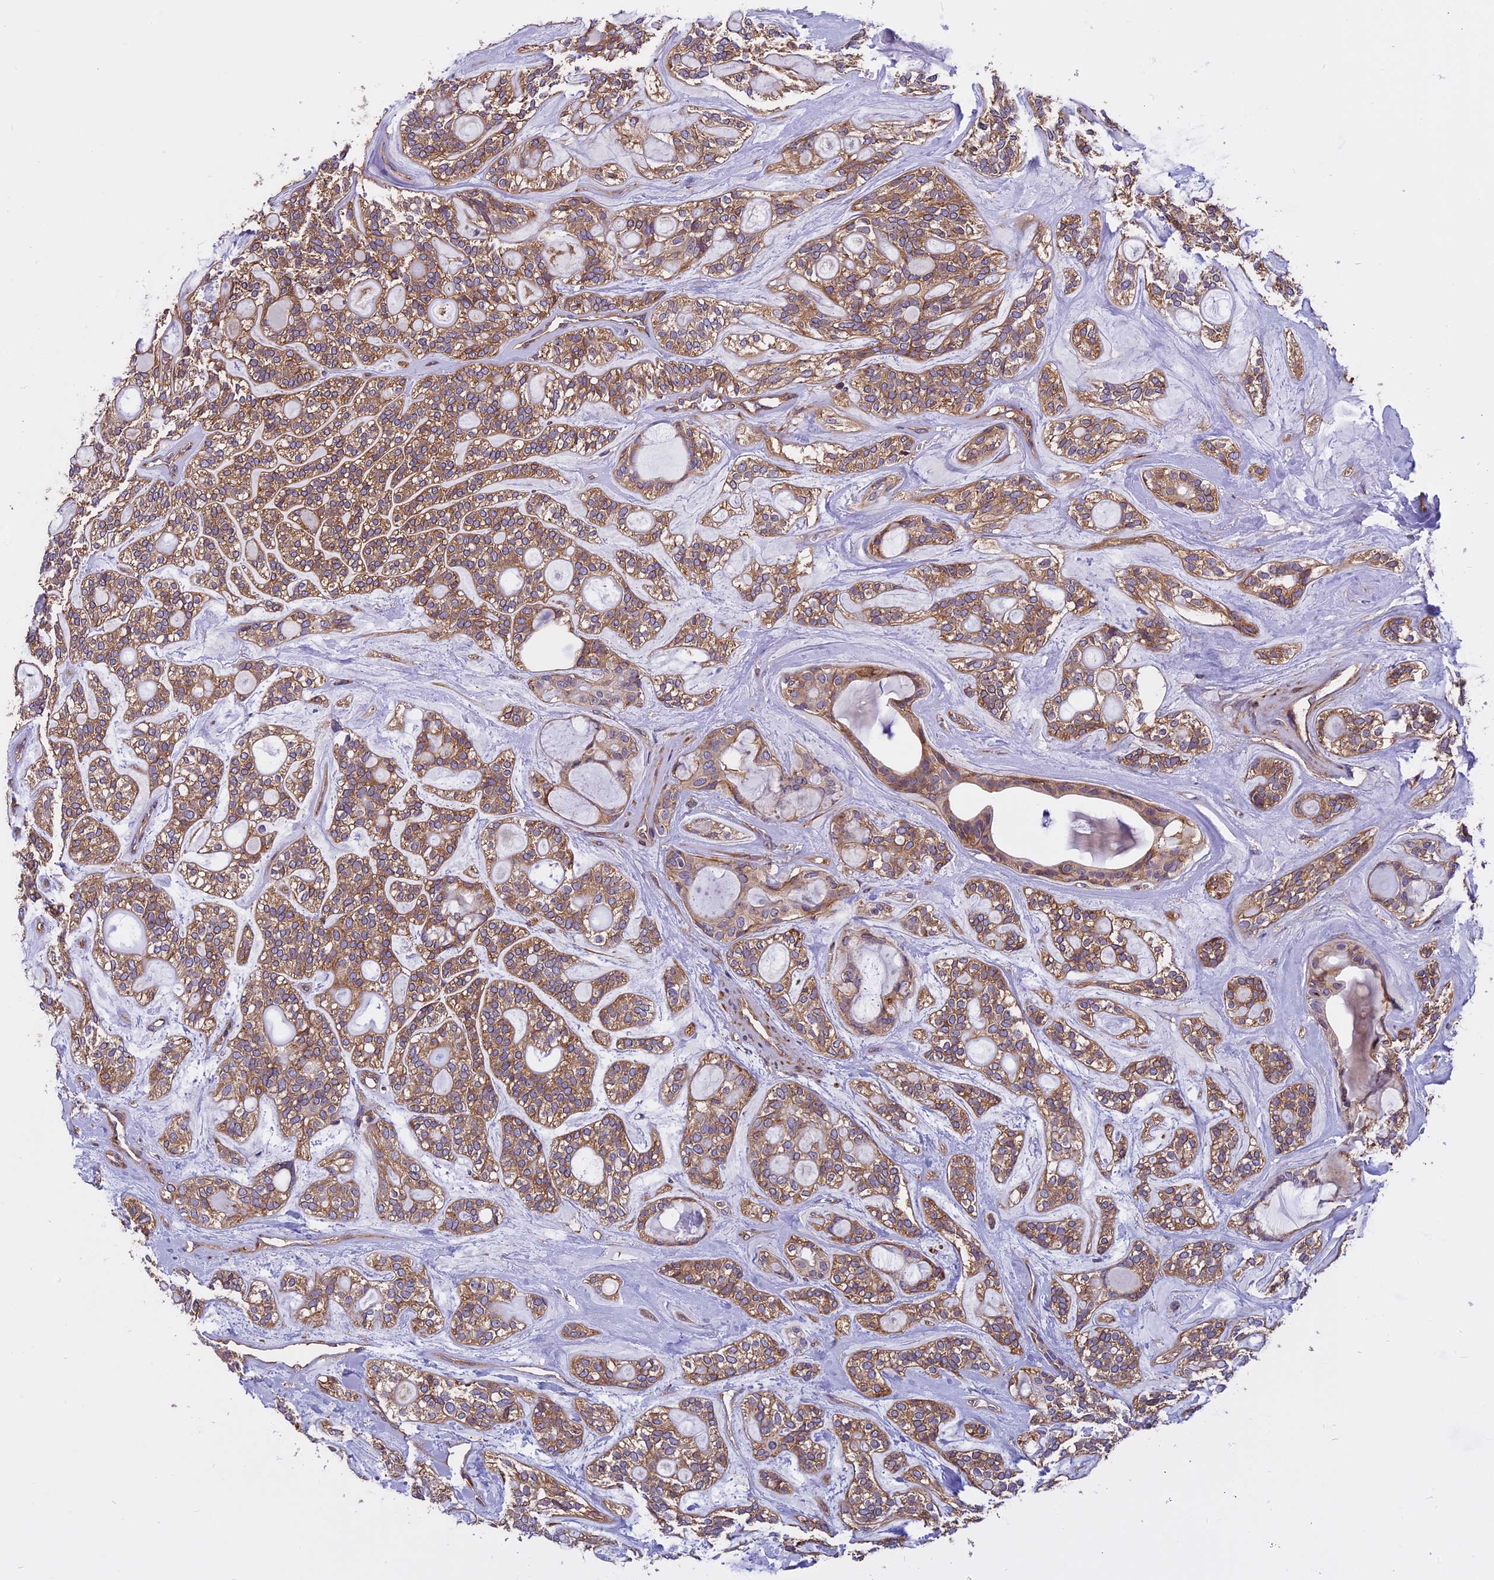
{"staining": {"intensity": "moderate", "quantity": ">75%", "location": "cytoplasmic/membranous"}, "tissue": "head and neck cancer", "cell_type": "Tumor cells", "image_type": "cancer", "snomed": [{"axis": "morphology", "description": "Adenocarcinoma, NOS"}, {"axis": "topography", "description": "Head-Neck"}], "caption": "Protein staining shows moderate cytoplasmic/membranous staining in approximately >75% of tumor cells in adenocarcinoma (head and neck).", "gene": "EHBP1L1", "patient": {"sex": "male", "age": 66}}